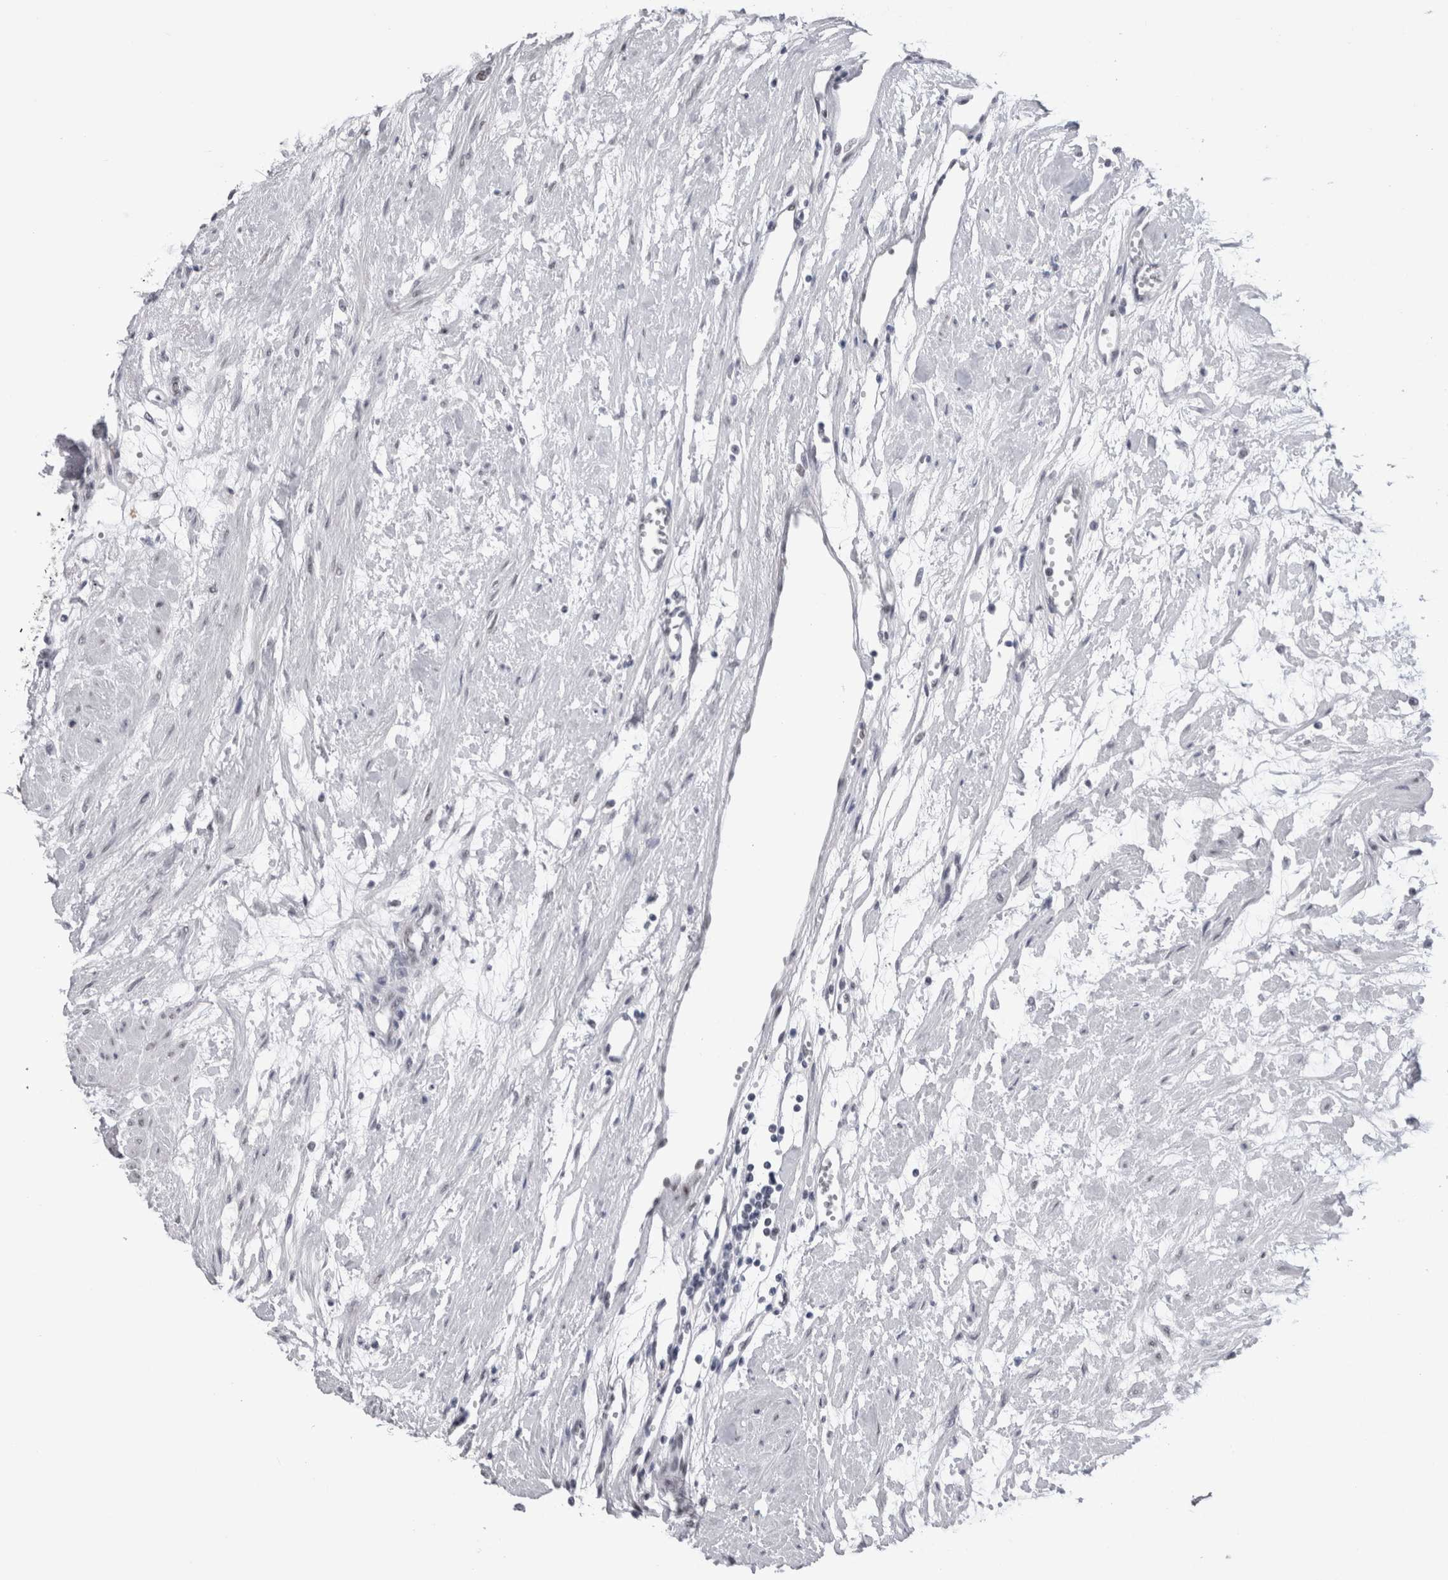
{"staining": {"intensity": "negative", "quantity": "none", "location": "none"}, "tissue": "renal cancer", "cell_type": "Tumor cells", "image_type": "cancer", "snomed": [{"axis": "morphology", "description": "Adenocarcinoma, NOS"}, {"axis": "topography", "description": "Kidney"}], "caption": "Human renal cancer (adenocarcinoma) stained for a protein using IHC exhibits no staining in tumor cells.", "gene": "API5", "patient": {"sex": "male", "age": 59}}